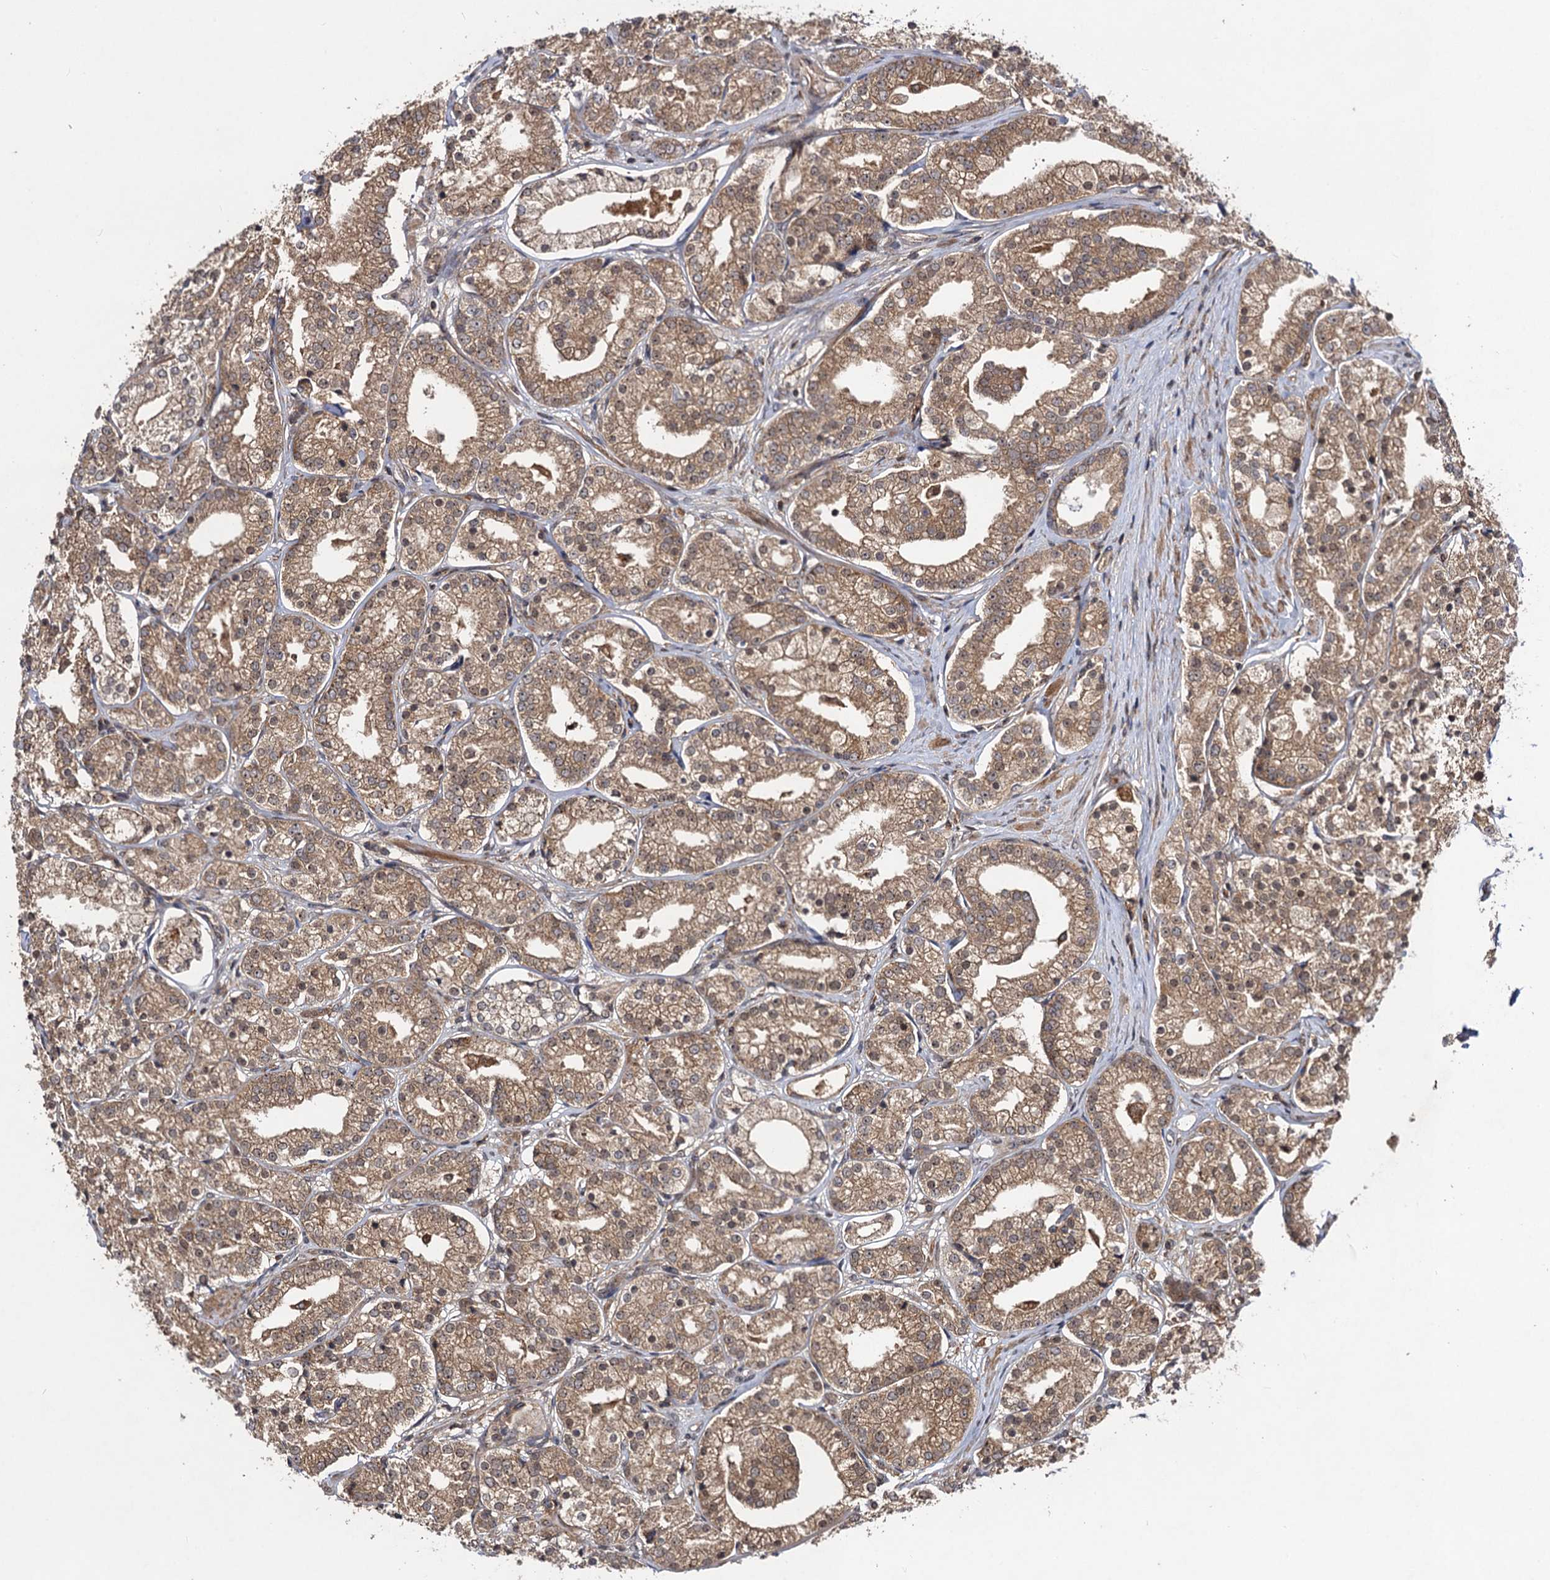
{"staining": {"intensity": "moderate", "quantity": ">75%", "location": "cytoplasmic/membranous"}, "tissue": "prostate cancer", "cell_type": "Tumor cells", "image_type": "cancer", "snomed": [{"axis": "morphology", "description": "Adenocarcinoma, High grade"}, {"axis": "topography", "description": "Prostate"}], "caption": "A micrograph of prostate adenocarcinoma (high-grade) stained for a protein reveals moderate cytoplasmic/membranous brown staining in tumor cells.", "gene": "KXD1", "patient": {"sex": "male", "age": 69}}